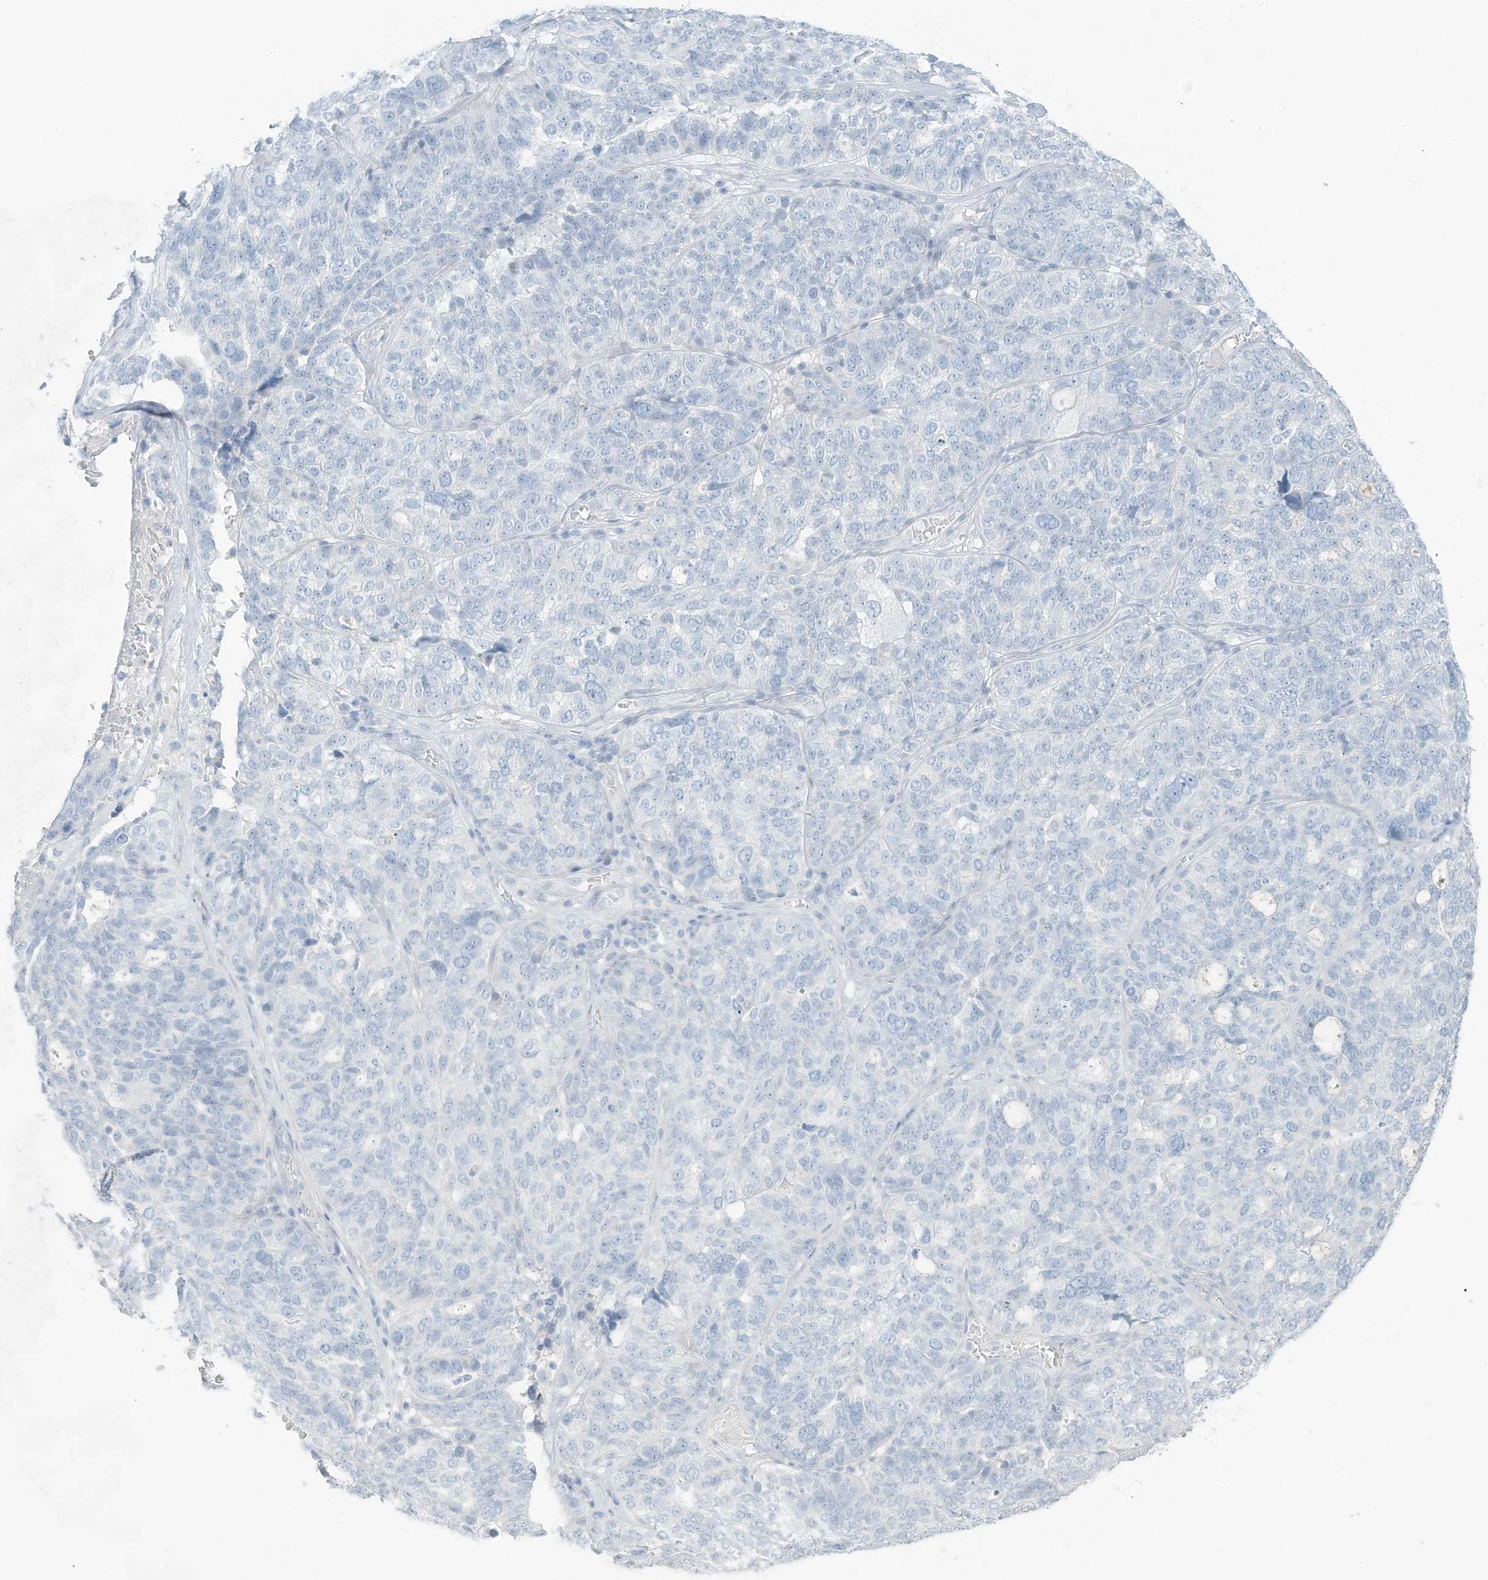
{"staining": {"intensity": "negative", "quantity": "none", "location": "none"}, "tissue": "ovarian cancer", "cell_type": "Tumor cells", "image_type": "cancer", "snomed": [{"axis": "morphology", "description": "Cystadenocarcinoma, serous, NOS"}, {"axis": "topography", "description": "Ovary"}], "caption": "Tumor cells are negative for brown protein staining in serous cystadenocarcinoma (ovarian).", "gene": "SLC25A43", "patient": {"sex": "female", "age": 59}}